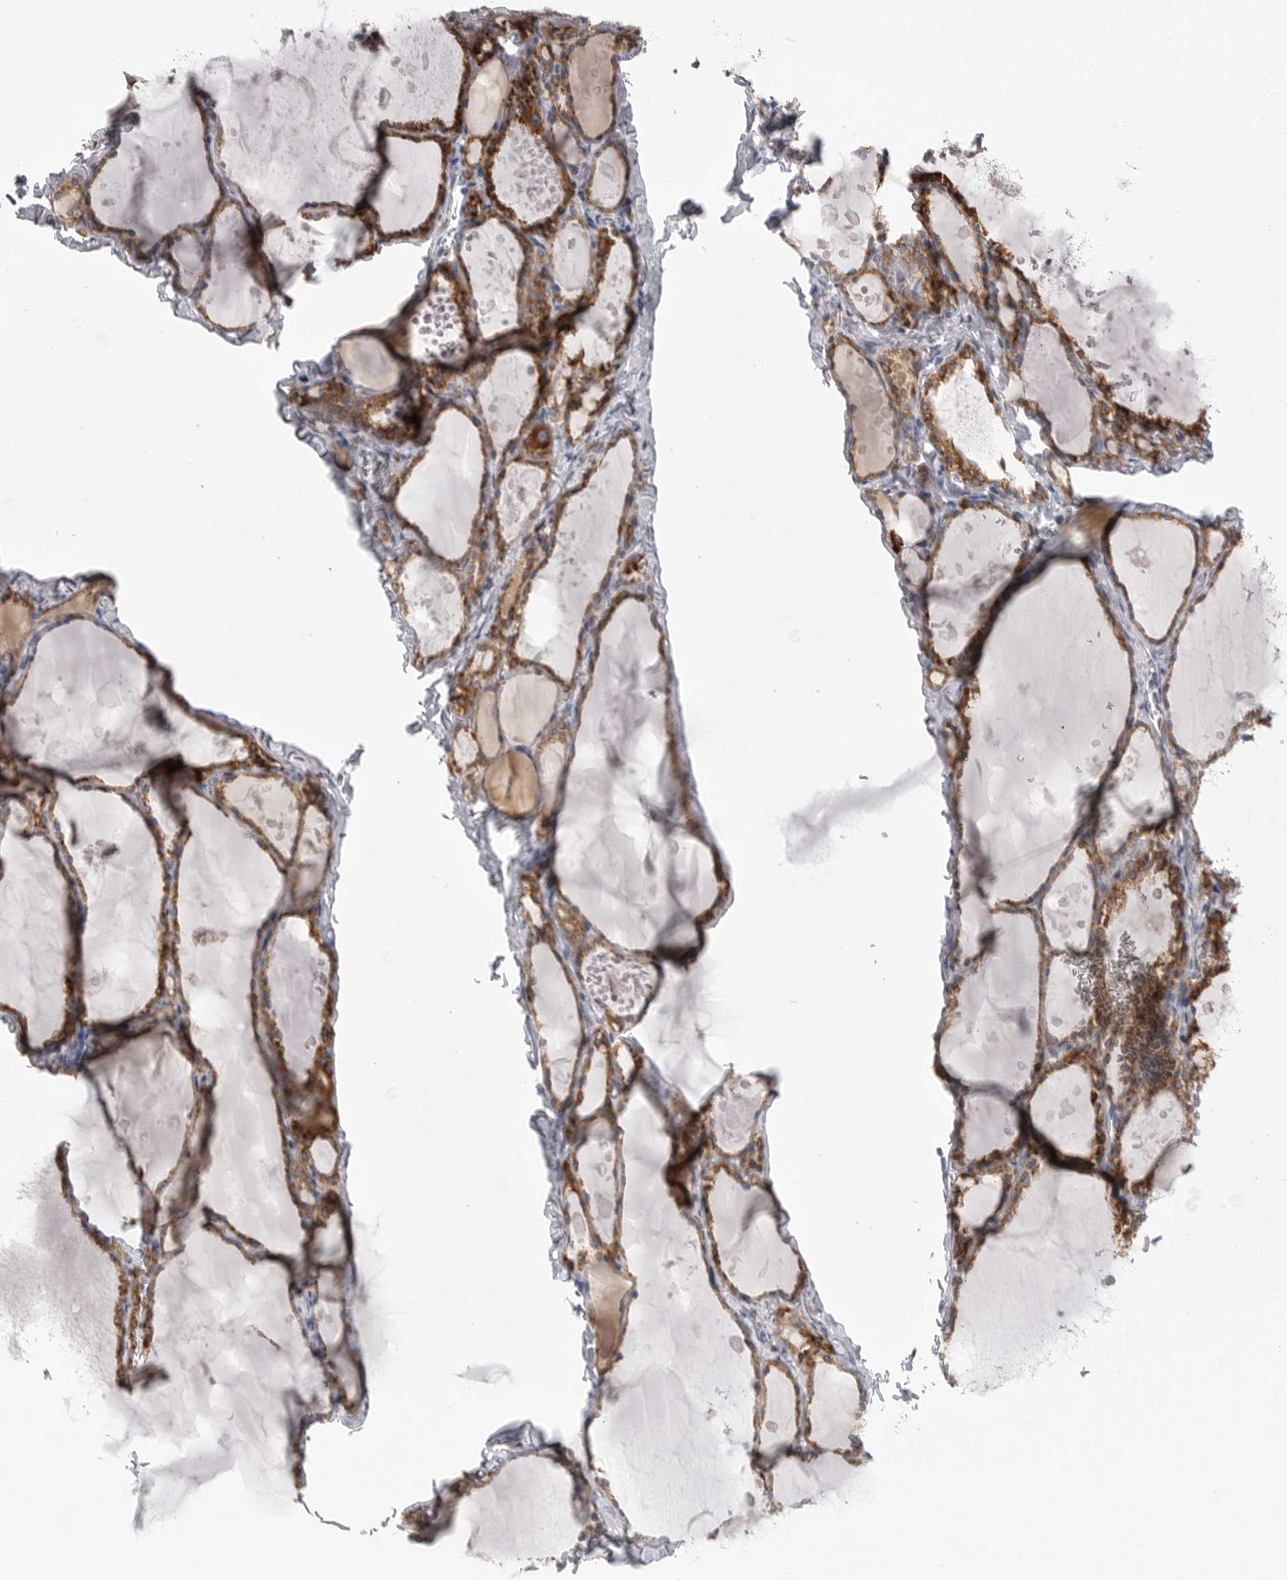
{"staining": {"intensity": "moderate", "quantity": ">75%", "location": "cytoplasmic/membranous"}, "tissue": "thyroid gland", "cell_type": "Glandular cells", "image_type": "normal", "snomed": [{"axis": "morphology", "description": "Normal tissue, NOS"}, {"axis": "topography", "description": "Thyroid gland"}], "caption": "Thyroid gland stained with a brown dye displays moderate cytoplasmic/membranous positive expression in approximately >75% of glandular cells.", "gene": "FKBP2", "patient": {"sex": "male", "age": 56}}